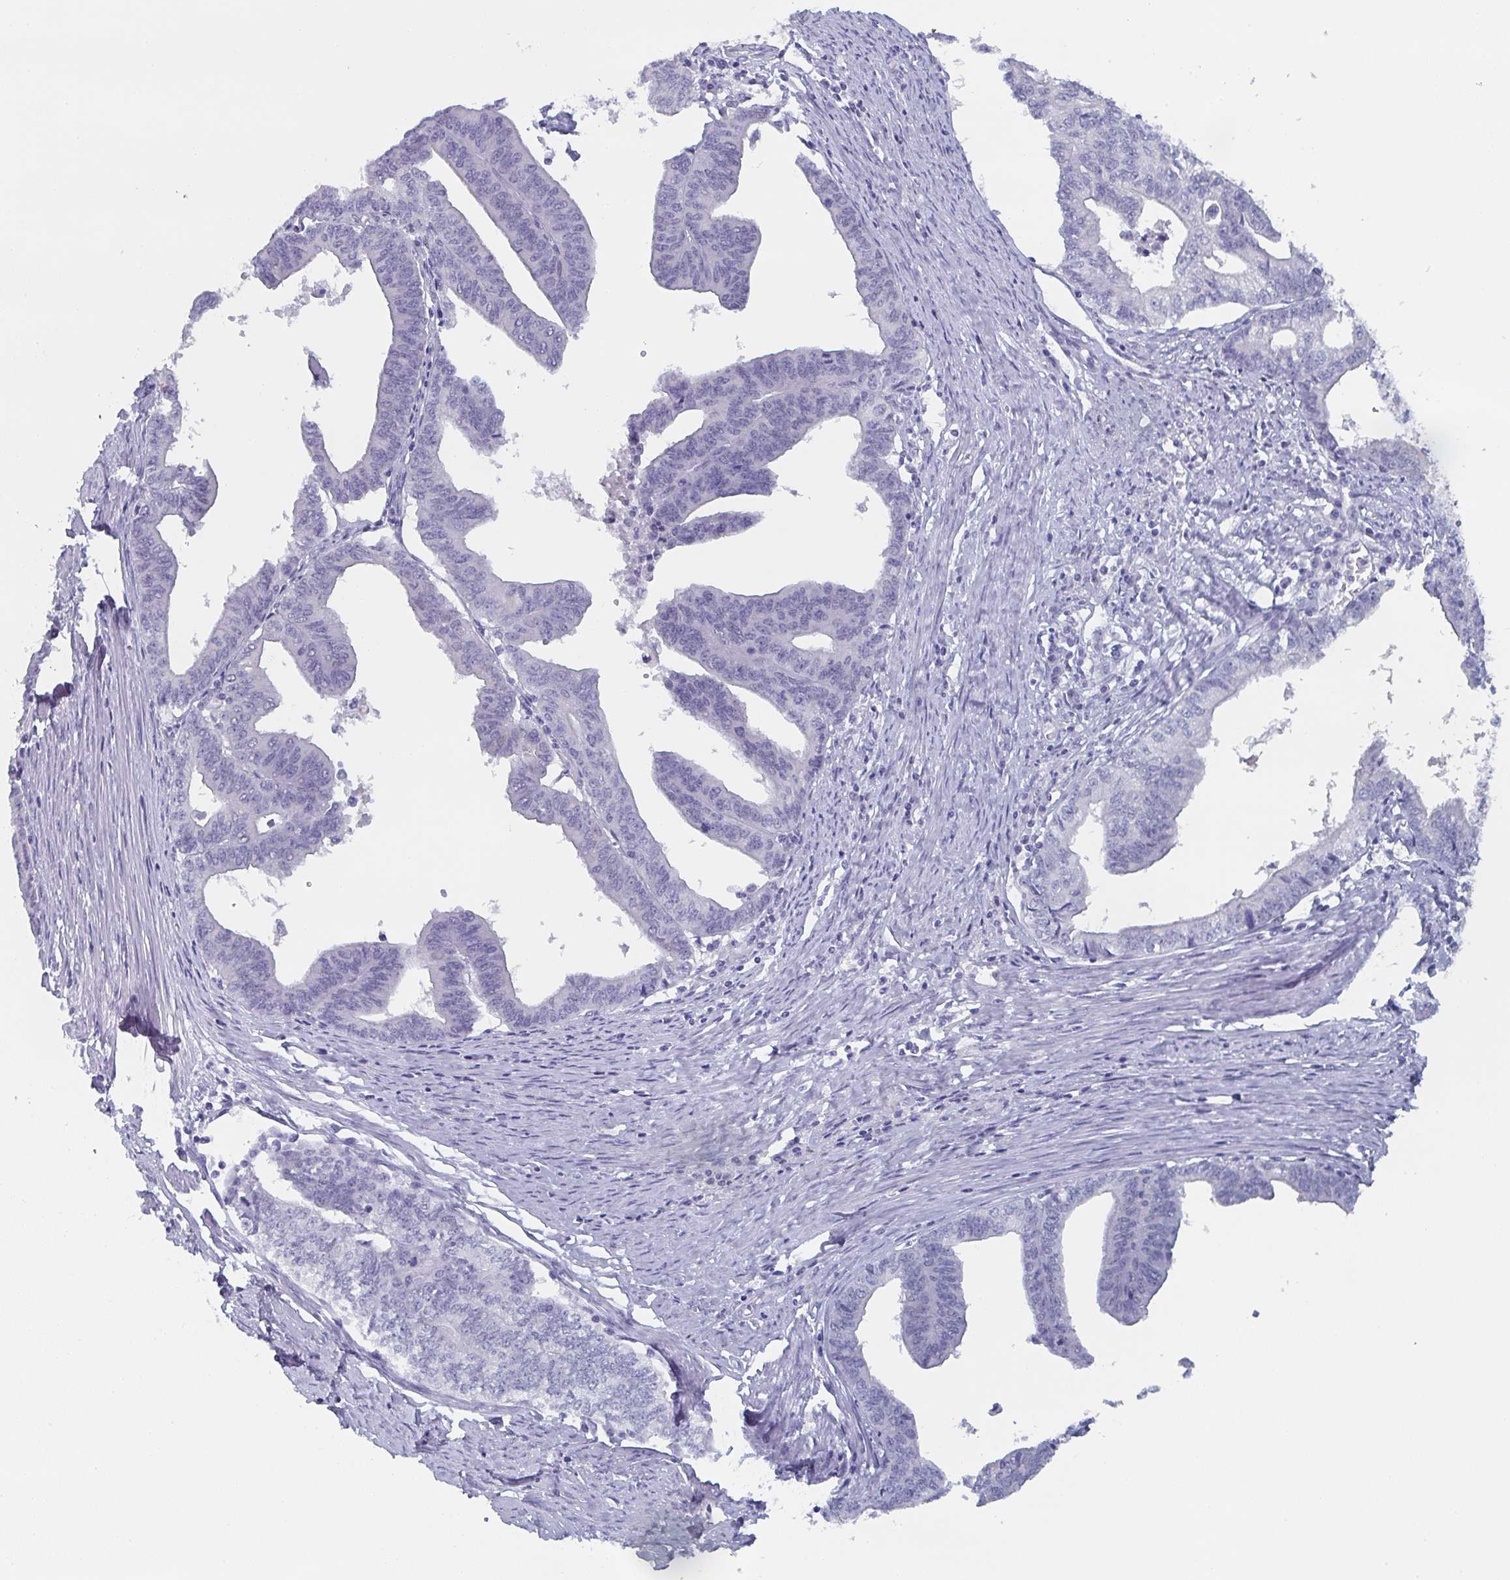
{"staining": {"intensity": "negative", "quantity": "none", "location": "none"}, "tissue": "endometrial cancer", "cell_type": "Tumor cells", "image_type": "cancer", "snomed": [{"axis": "morphology", "description": "Adenocarcinoma, NOS"}, {"axis": "topography", "description": "Endometrium"}], "caption": "High magnification brightfield microscopy of endometrial cancer stained with DAB (brown) and counterstained with hematoxylin (blue): tumor cells show no significant expression. Nuclei are stained in blue.", "gene": "DYDC2", "patient": {"sex": "female", "age": 65}}